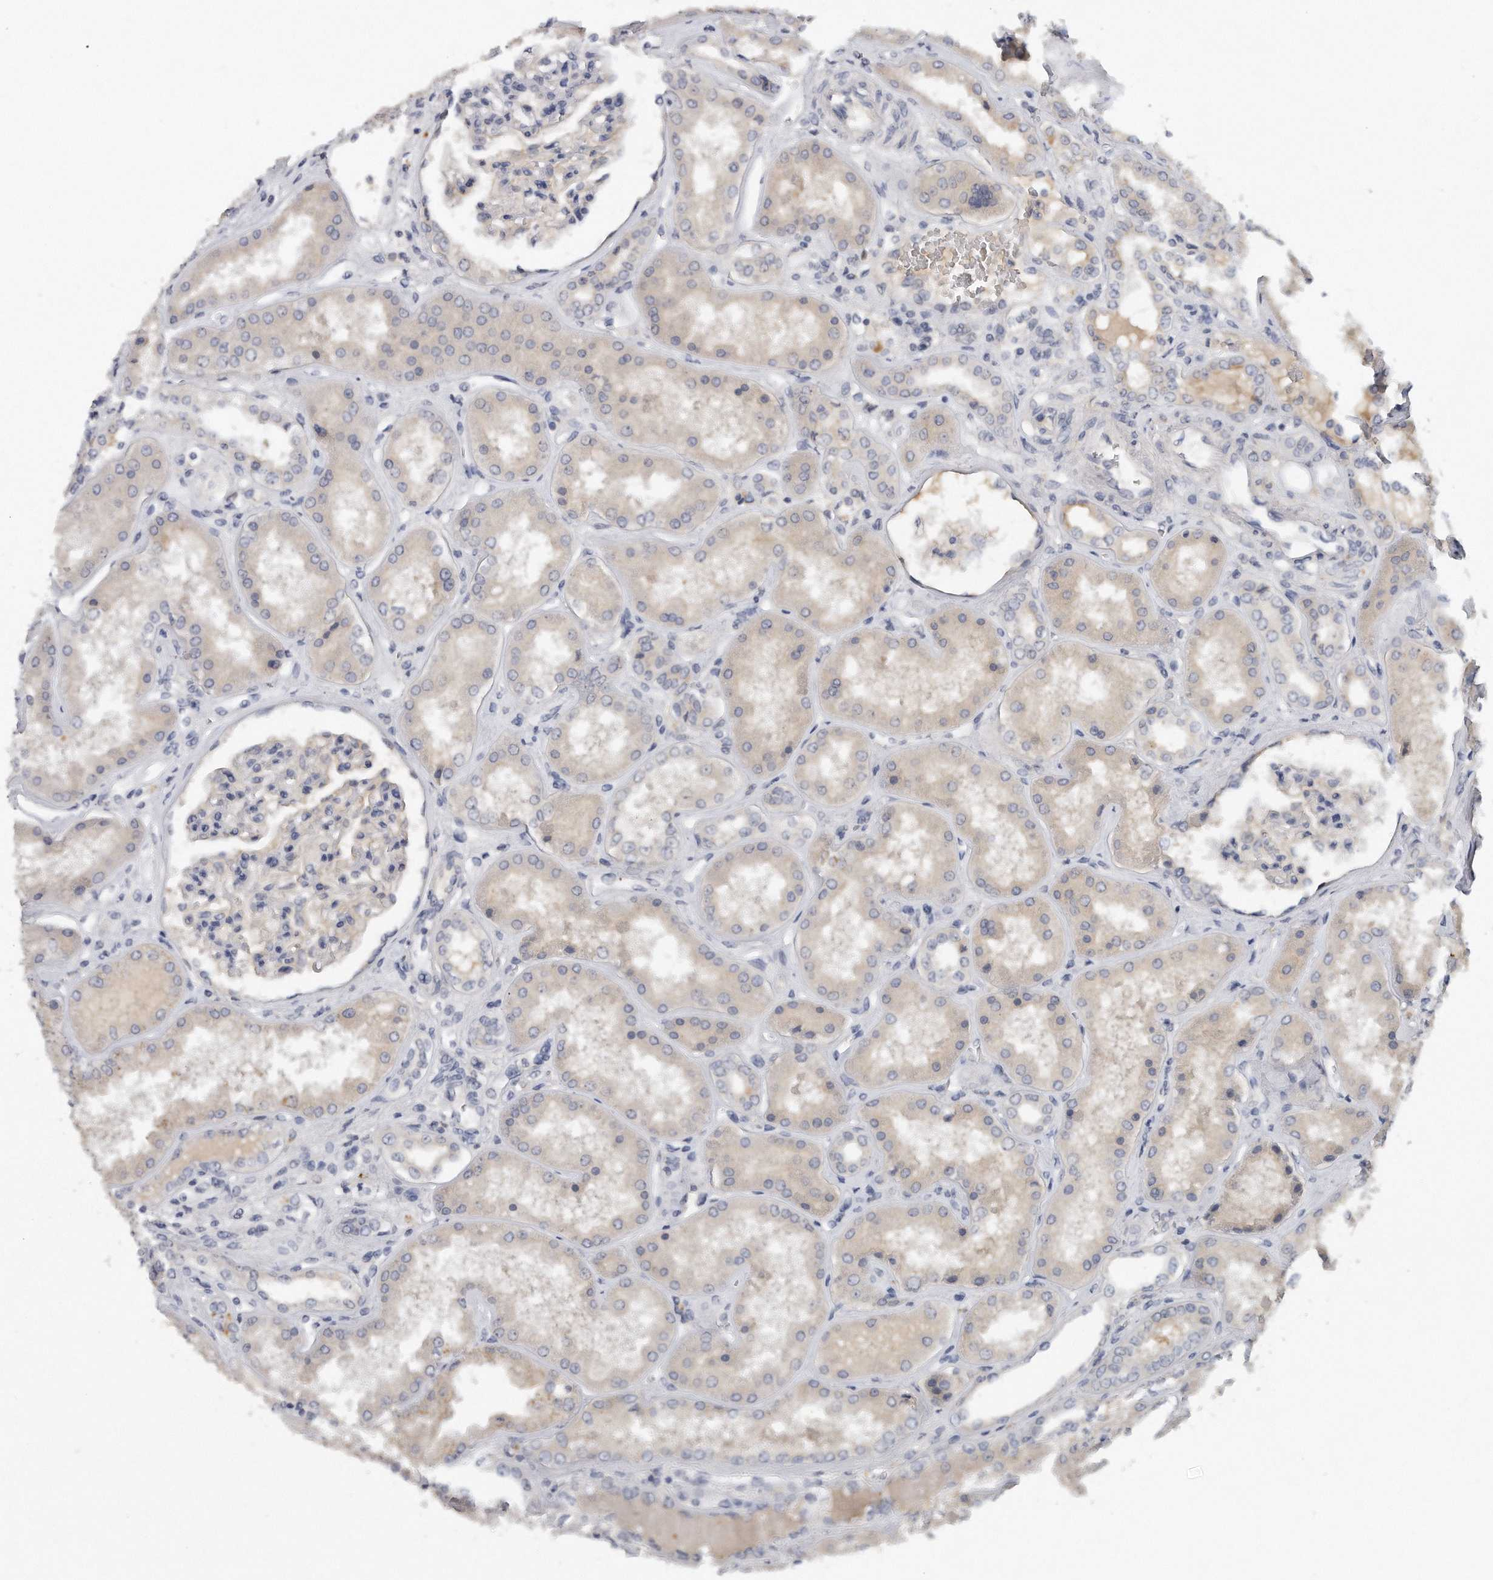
{"staining": {"intensity": "moderate", "quantity": "25%-75%", "location": "cytoplasmic/membranous"}, "tissue": "kidney", "cell_type": "Cells in glomeruli", "image_type": "normal", "snomed": [{"axis": "morphology", "description": "Normal tissue, NOS"}, {"axis": "topography", "description": "Kidney"}], "caption": "High-power microscopy captured an immunohistochemistry micrograph of benign kidney, revealing moderate cytoplasmic/membranous positivity in approximately 25%-75% of cells in glomeruli.", "gene": "TRAPPC14", "patient": {"sex": "female", "age": 56}}